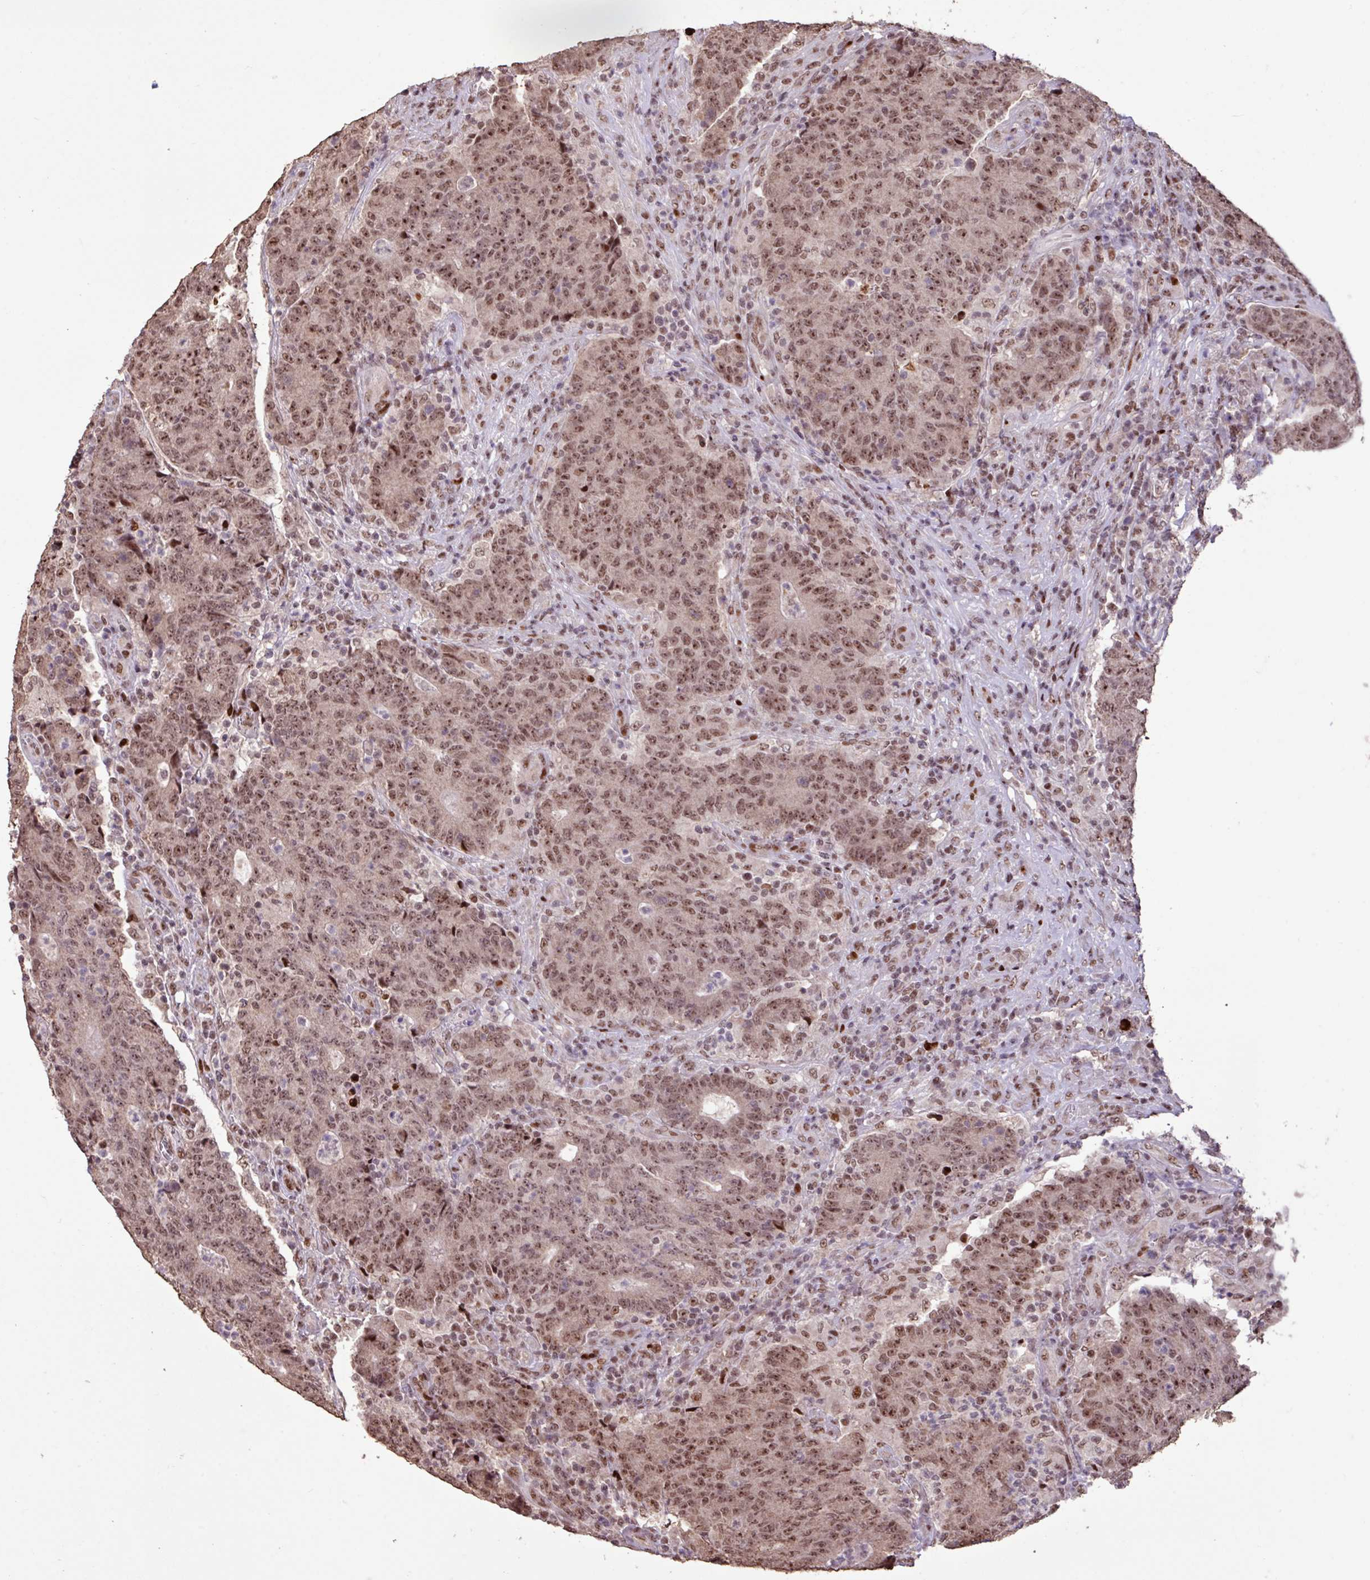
{"staining": {"intensity": "moderate", "quantity": ">75%", "location": "nuclear"}, "tissue": "colorectal cancer", "cell_type": "Tumor cells", "image_type": "cancer", "snomed": [{"axis": "morphology", "description": "Adenocarcinoma, NOS"}, {"axis": "topography", "description": "Colon"}], "caption": "DAB (3,3'-diaminobenzidine) immunohistochemical staining of human colorectal cancer shows moderate nuclear protein staining in approximately >75% of tumor cells. The staining was performed using DAB (3,3'-diaminobenzidine) to visualize the protein expression in brown, while the nuclei were stained in blue with hematoxylin (Magnification: 20x).", "gene": "ZNF709", "patient": {"sex": "female", "age": 75}}